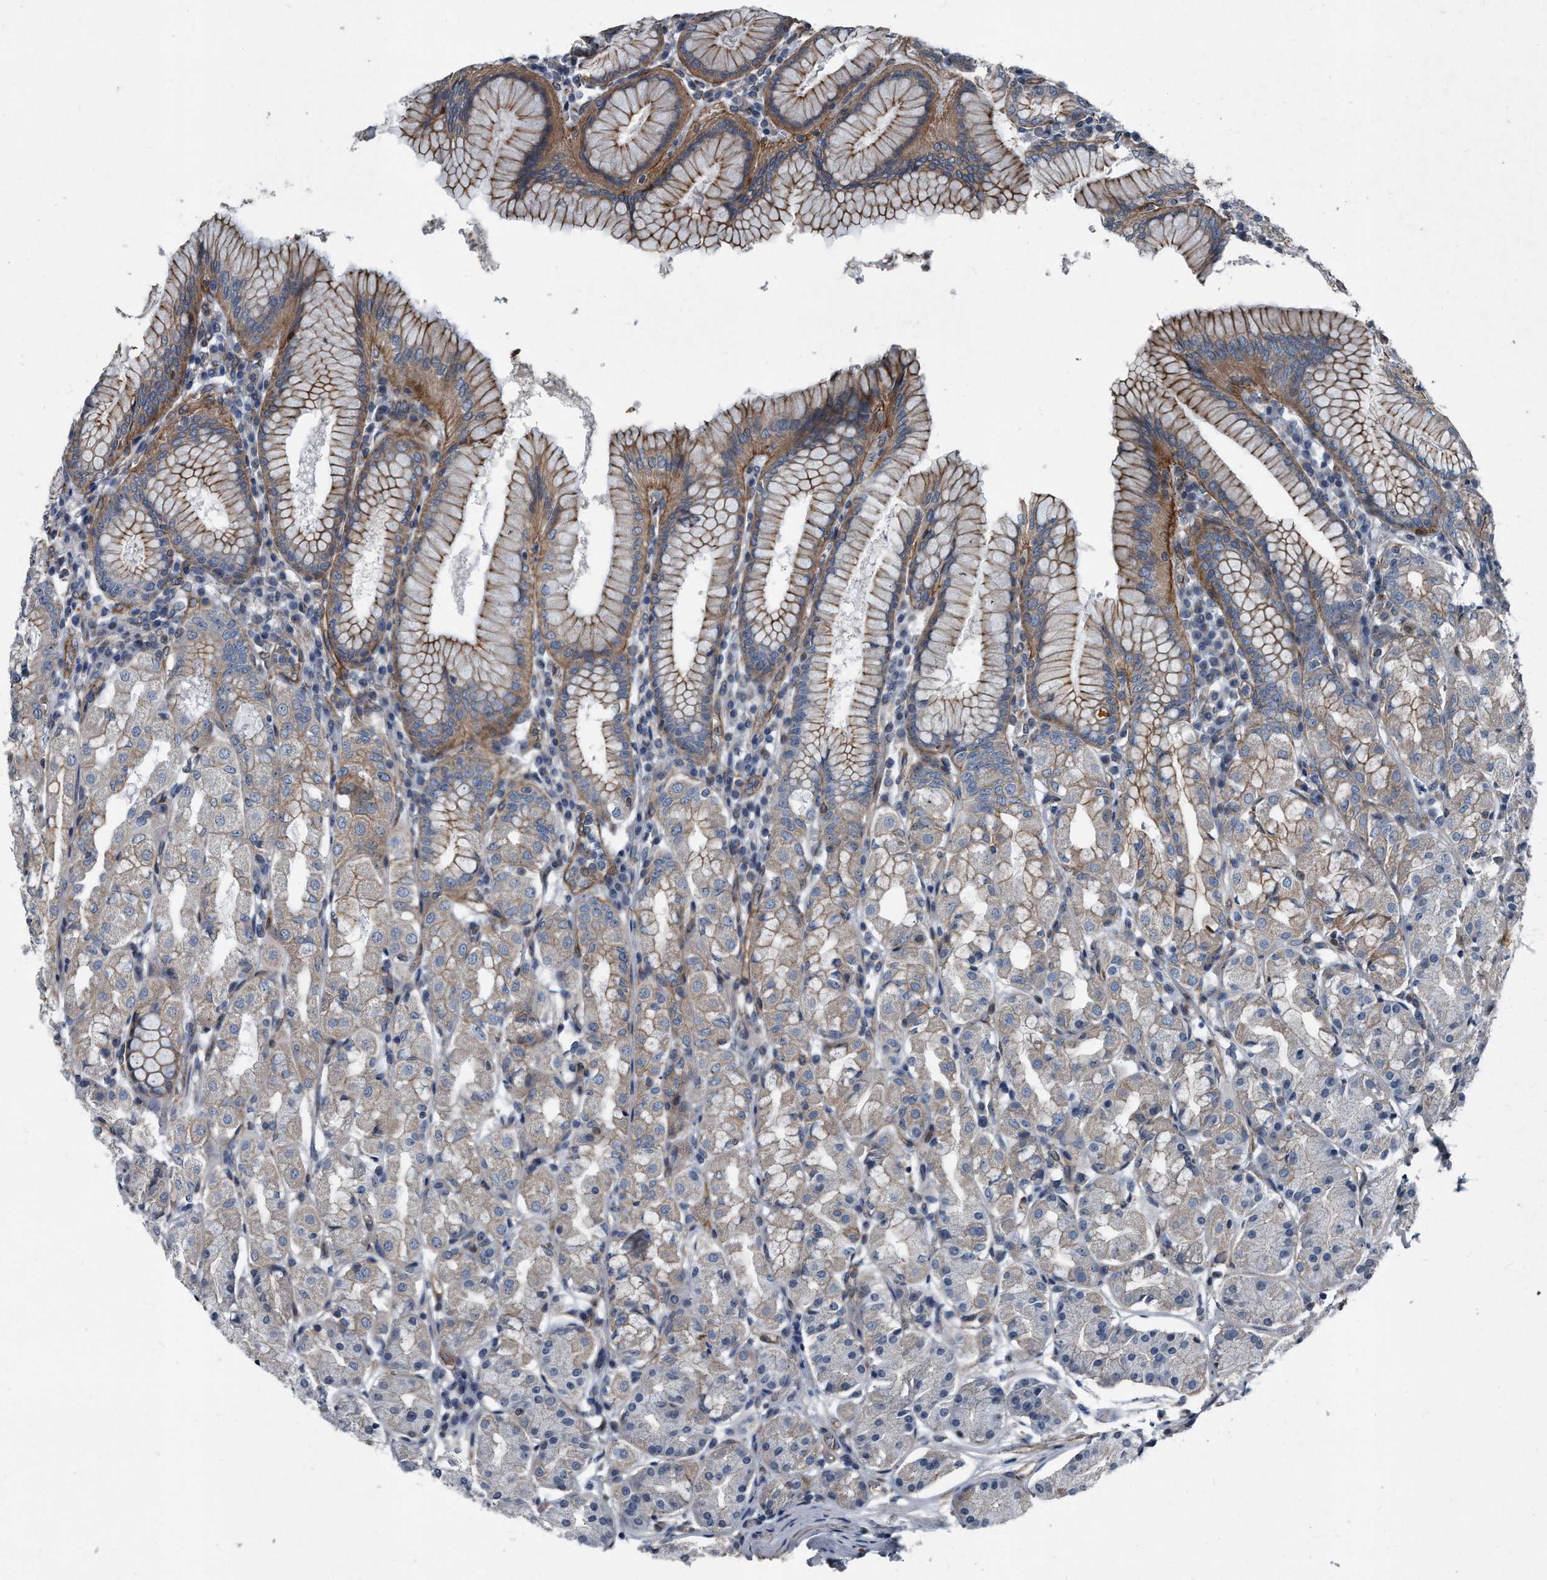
{"staining": {"intensity": "moderate", "quantity": "25%-75%", "location": "cytoplasmic/membranous"}, "tissue": "stomach", "cell_type": "Glandular cells", "image_type": "normal", "snomed": [{"axis": "morphology", "description": "Normal tissue, NOS"}, {"axis": "topography", "description": "Stomach"}, {"axis": "topography", "description": "Stomach, lower"}], "caption": "A photomicrograph of human stomach stained for a protein displays moderate cytoplasmic/membranous brown staining in glandular cells. (DAB IHC with brightfield microscopy, high magnification).", "gene": "PLEC", "patient": {"sex": "female", "age": 56}}